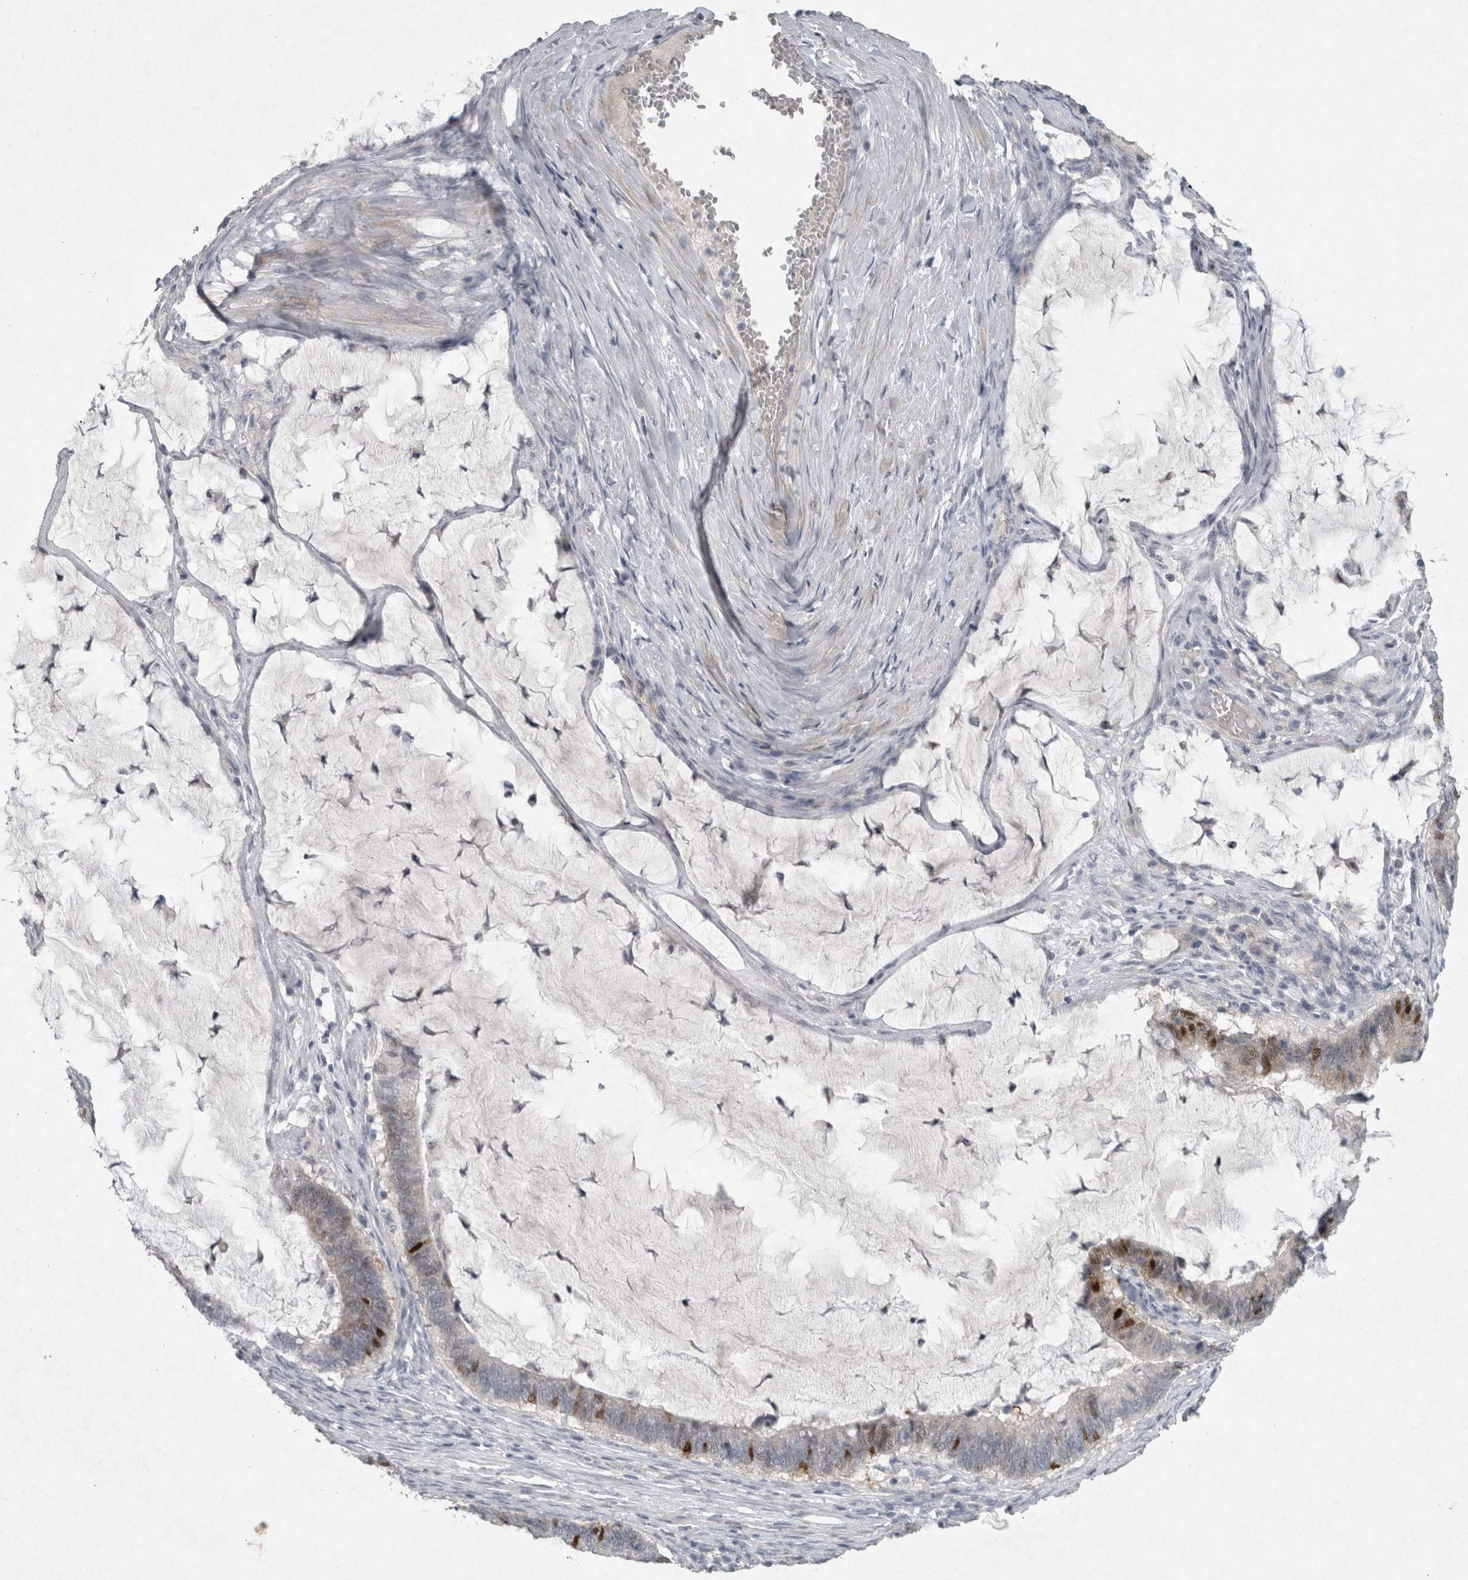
{"staining": {"intensity": "moderate", "quantity": "<25%", "location": "nuclear"}, "tissue": "ovarian cancer", "cell_type": "Tumor cells", "image_type": "cancer", "snomed": [{"axis": "morphology", "description": "Cystadenocarcinoma, mucinous, NOS"}, {"axis": "topography", "description": "Ovary"}], "caption": "Protein expression analysis of human ovarian mucinous cystadenocarcinoma reveals moderate nuclear positivity in about <25% of tumor cells.", "gene": "PDX1", "patient": {"sex": "female", "age": 61}}